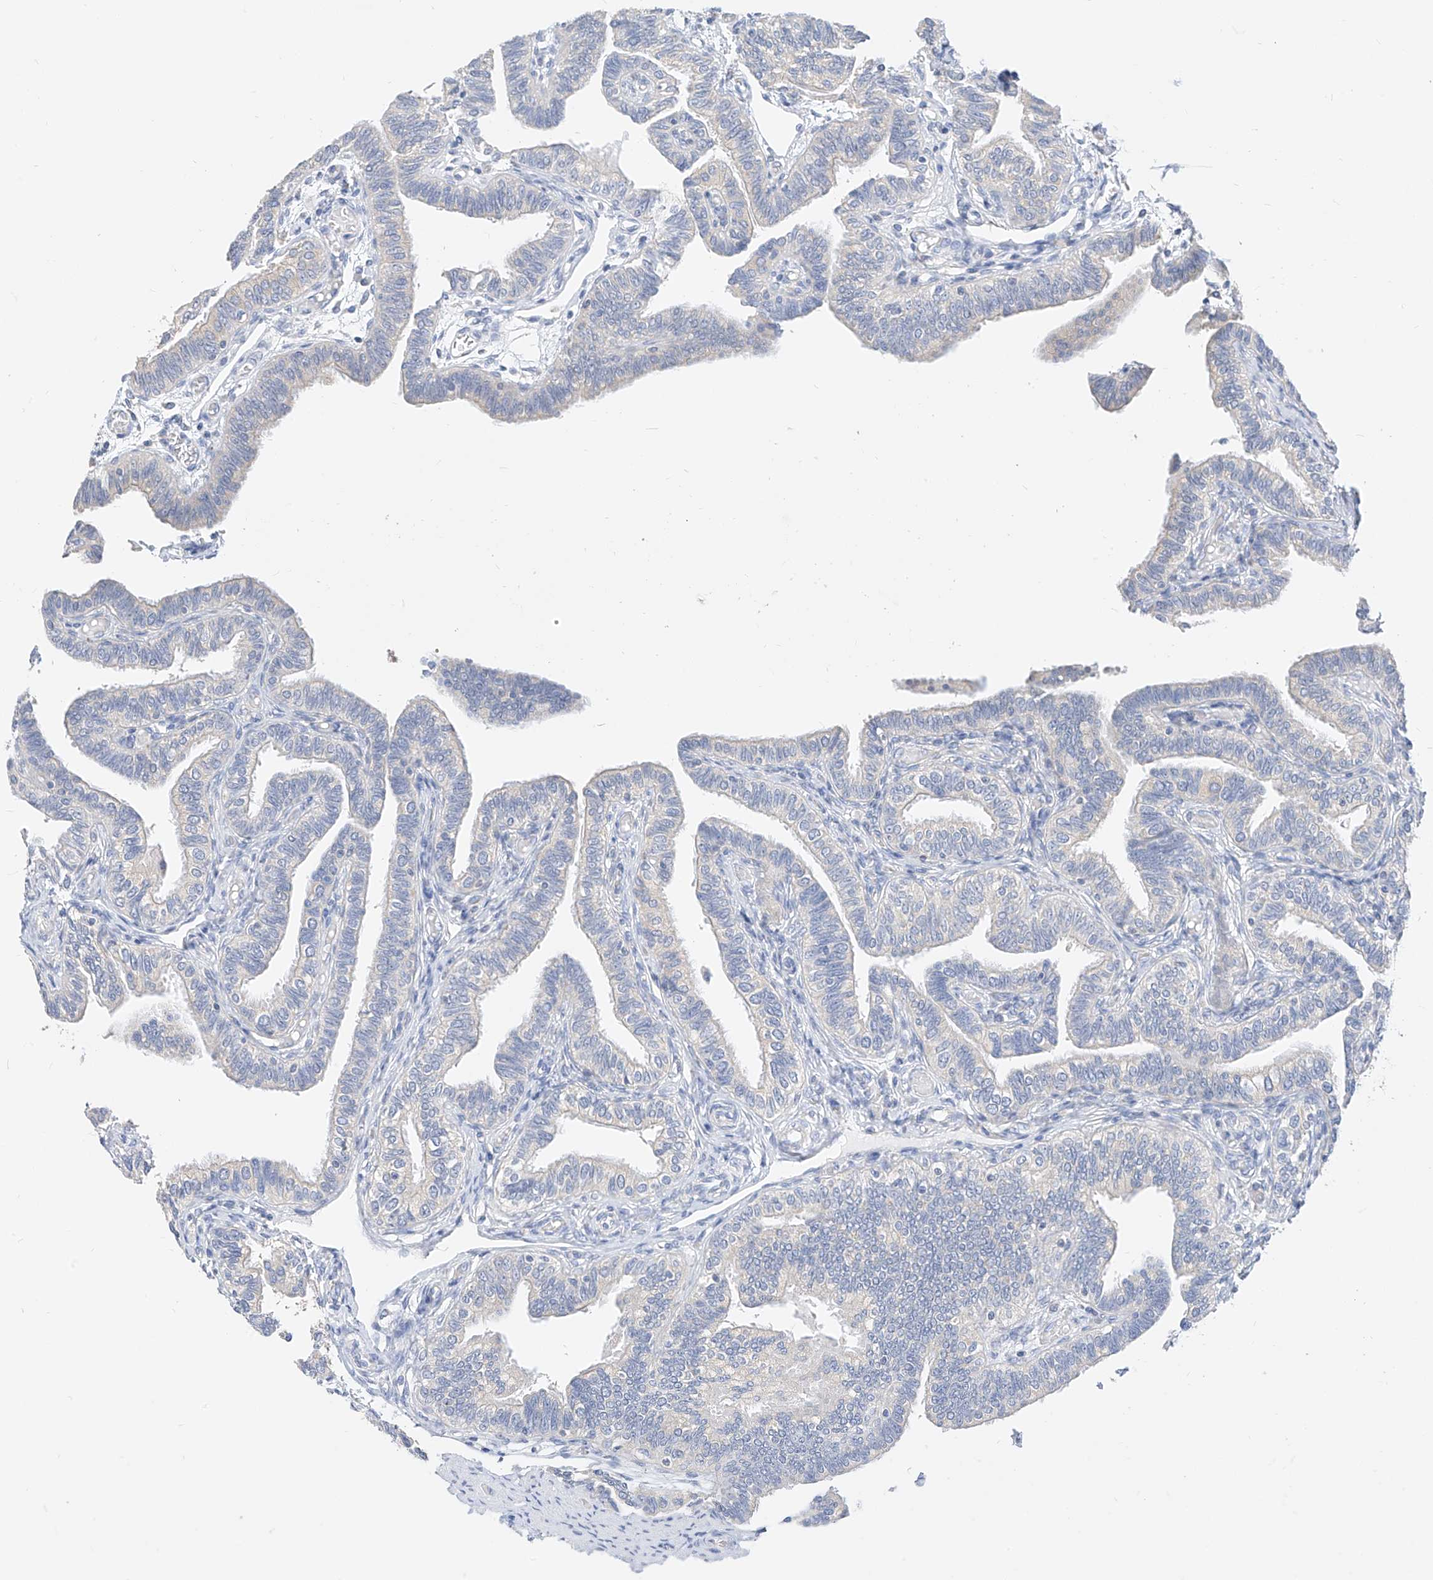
{"staining": {"intensity": "negative", "quantity": "none", "location": "none"}, "tissue": "fallopian tube", "cell_type": "Glandular cells", "image_type": "normal", "snomed": [{"axis": "morphology", "description": "Normal tissue, NOS"}, {"axis": "topography", "description": "Fallopian tube"}], "caption": "Immunohistochemical staining of normal fallopian tube demonstrates no significant staining in glandular cells.", "gene": "ZZEF1", "patient": {"sex": "female", "age": 39}}